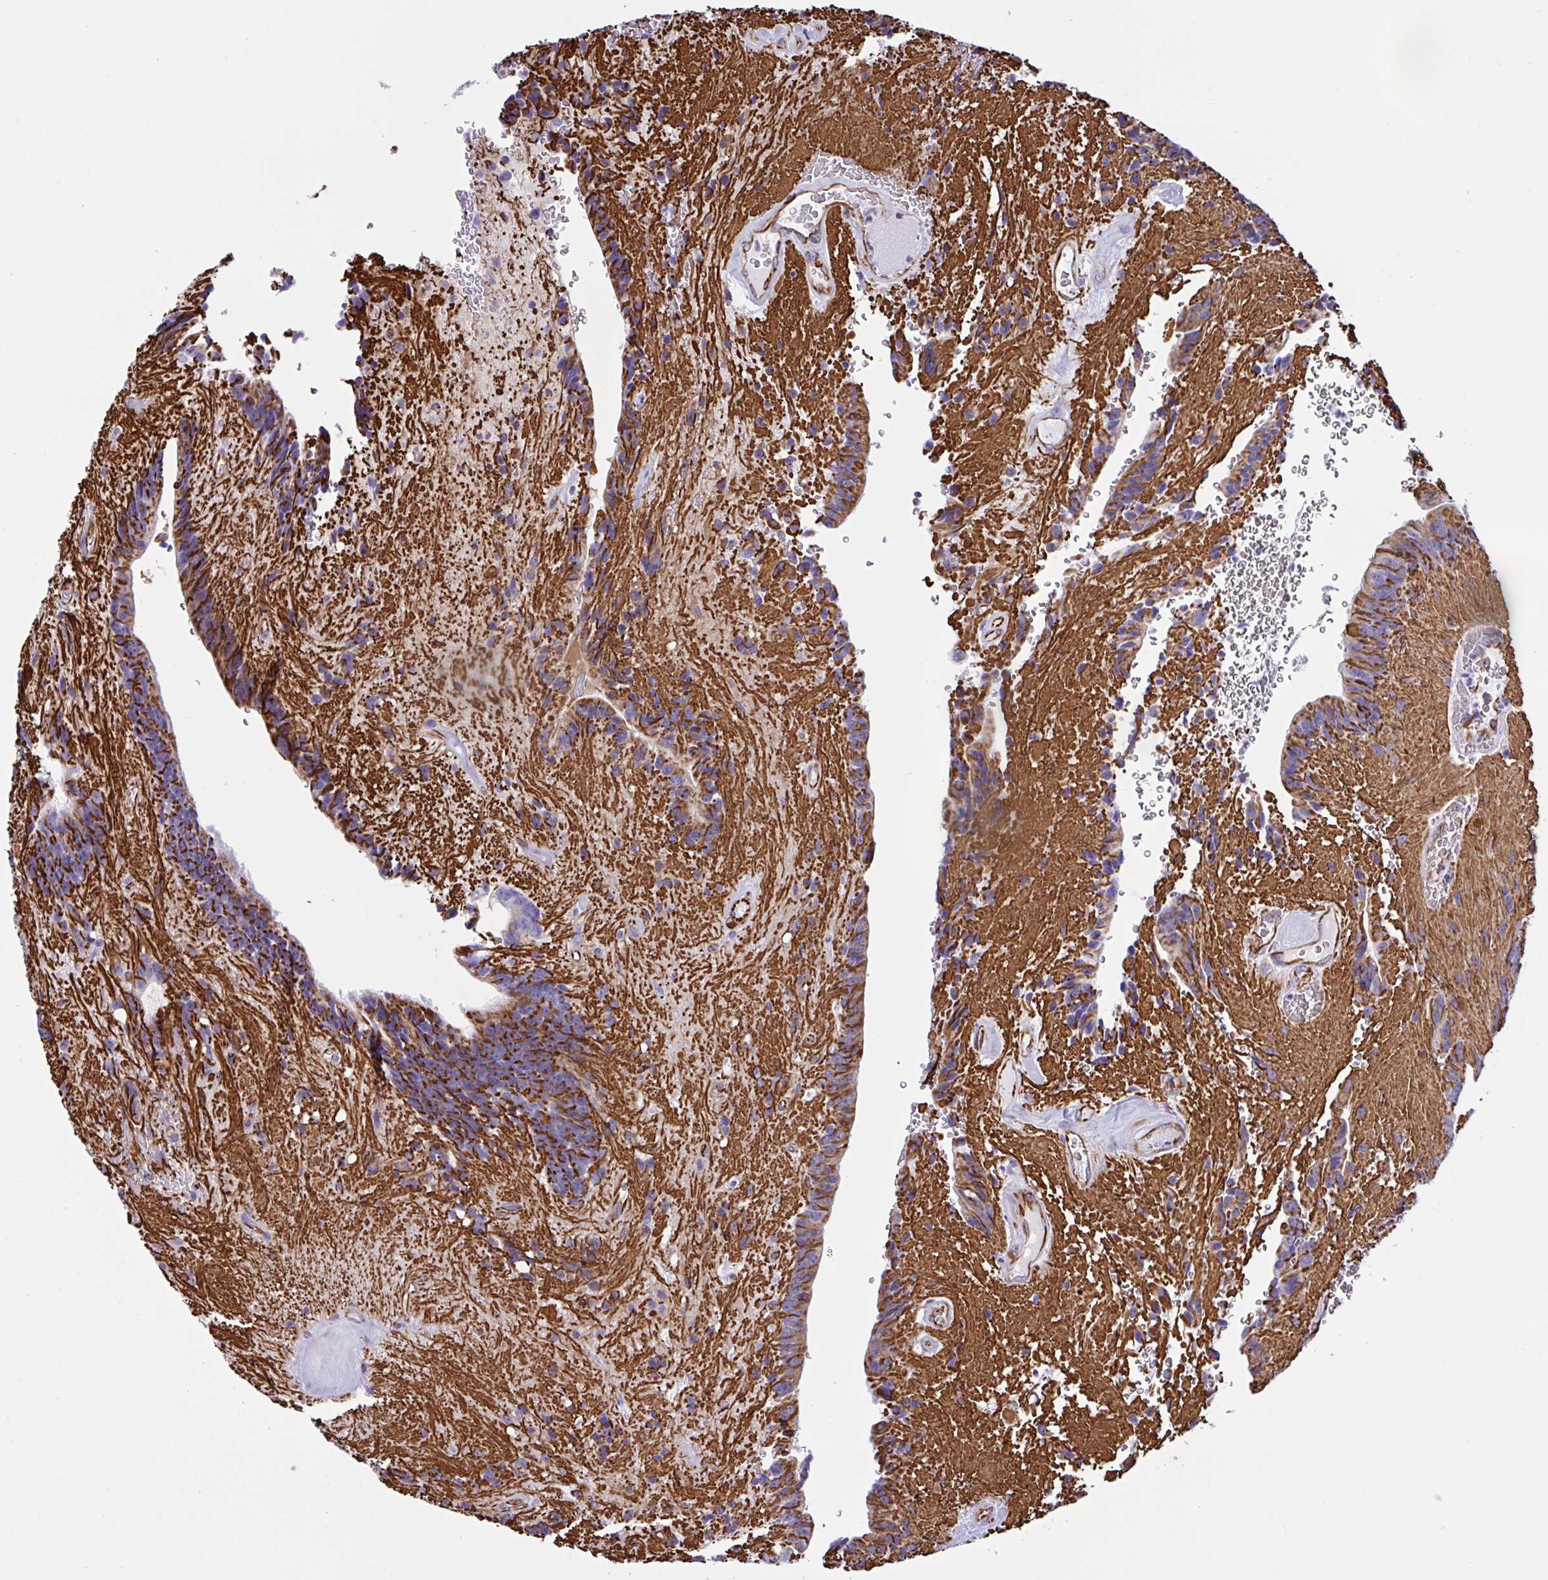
{"staining": {"intensity": "strong", "quantity": "25%-75%", "location": "cytoplasmic/membranous"}, "tissue": "glioma", "cell_type": "Tumor cells", "image_type": "cancer", "snomed": [{"axis": "morphology", "description": "Glioma, malignant, Low grade"}, {"axis": "topography", "description": "Brain"}], "caption": "Malignant low-grade glioma stained for a protein shows strong cytoplasmic/membranous positivity in tumor cells.", "gene": "SMAD5", "patient": {"sex": "male", "age": 31}}